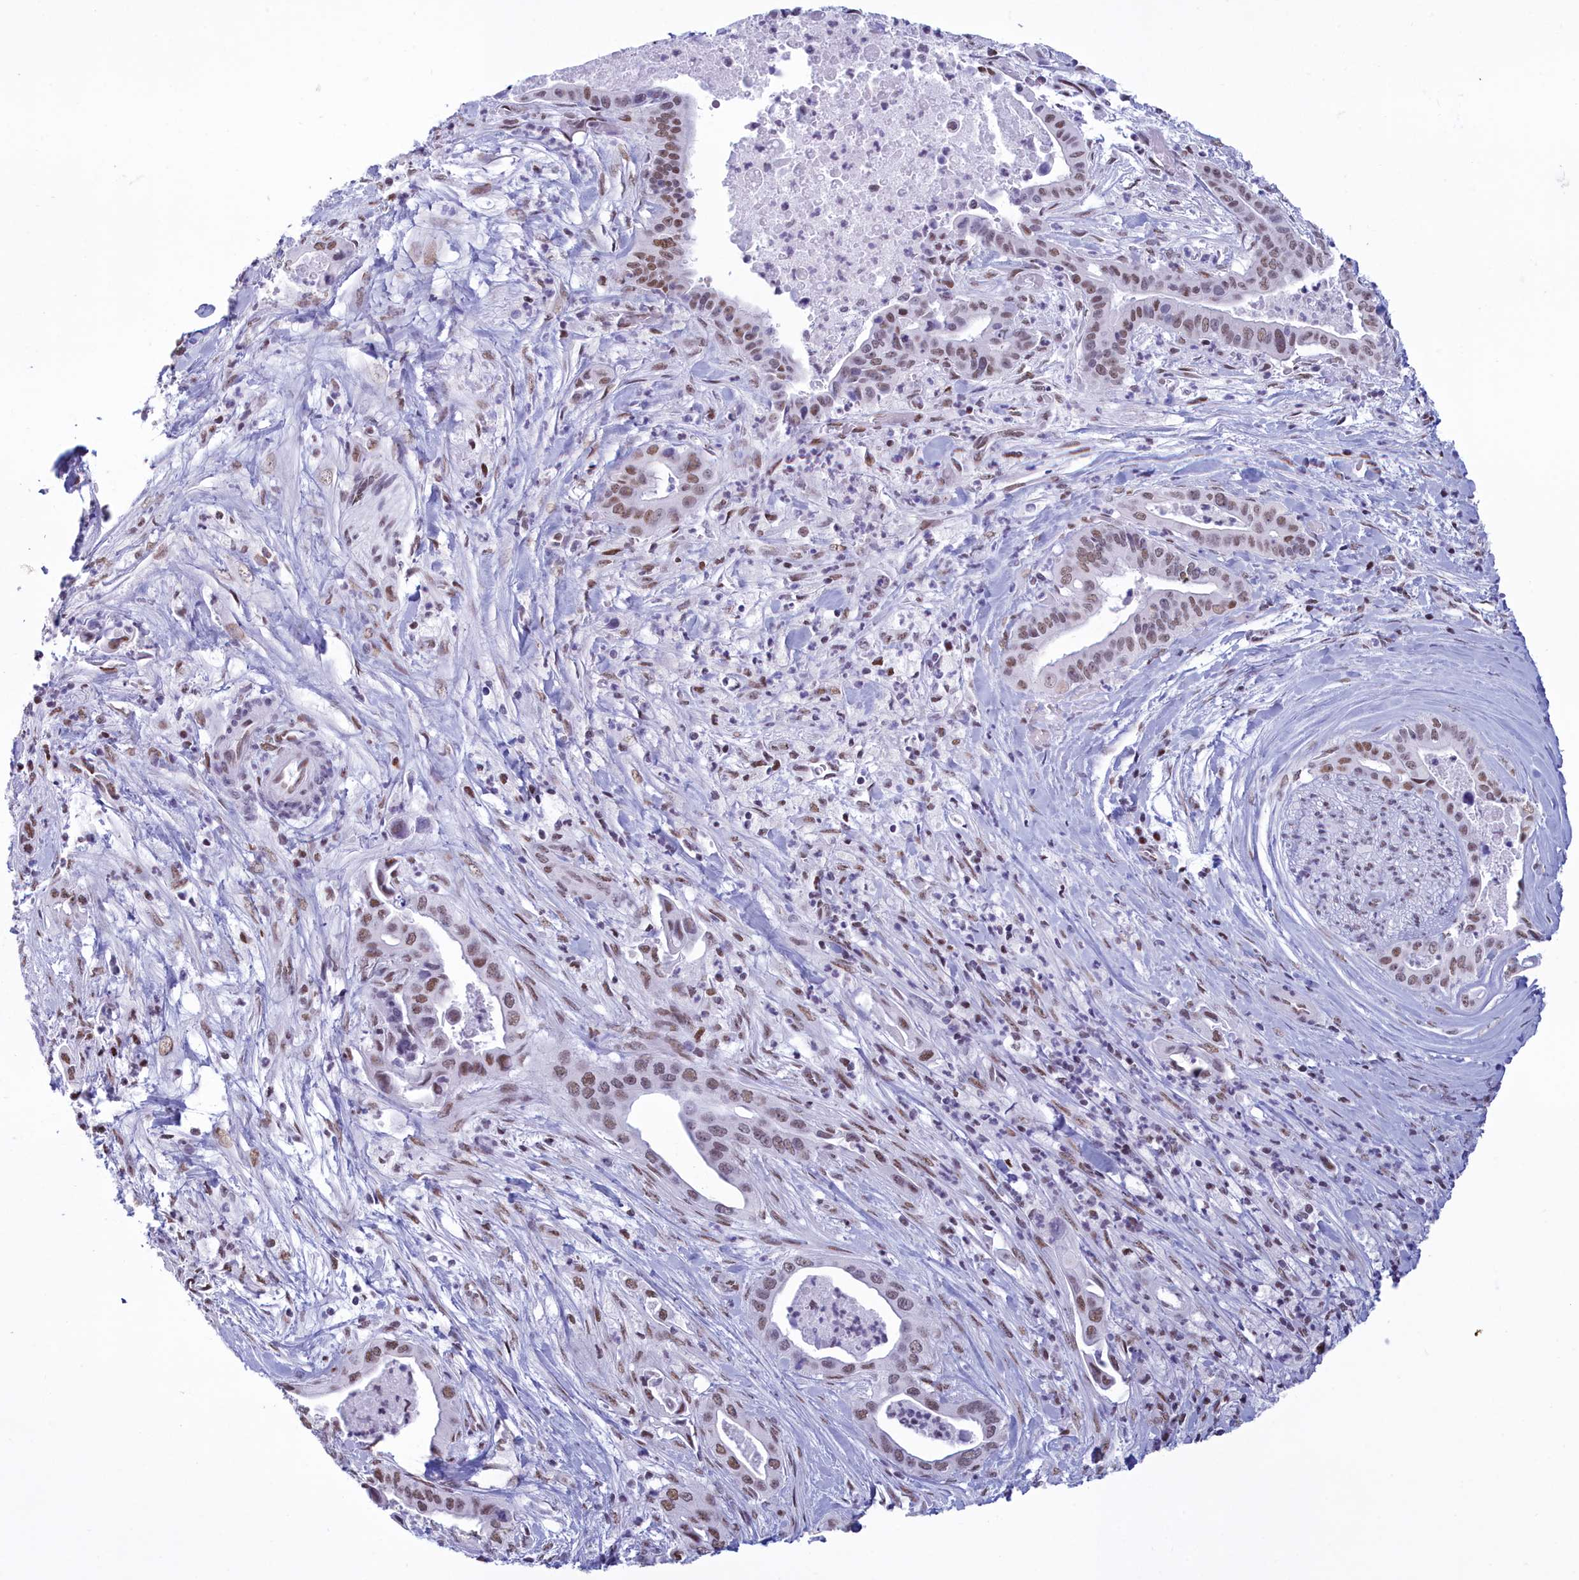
{"staining": {"intensity": "moderate", "quantity": ">75%", "location": "nuclear"}, "tissue": "pancreatic cancer", "cell_type": "Tumor cells", "image_type": "cancer", "snomed": [{"axis": "morphology", "description": "Adenocarcinoma, NOS"}, {"axis": "topography", "description": "Pancreas"}], "caption": "Human pancreatic cancer stained for a protein (brown) exhibits moderate nuclear positive positivity in approximately >75% of tumor cells.", "gene": "CDC26", "patient": {"sex": "female", "age": 77}}